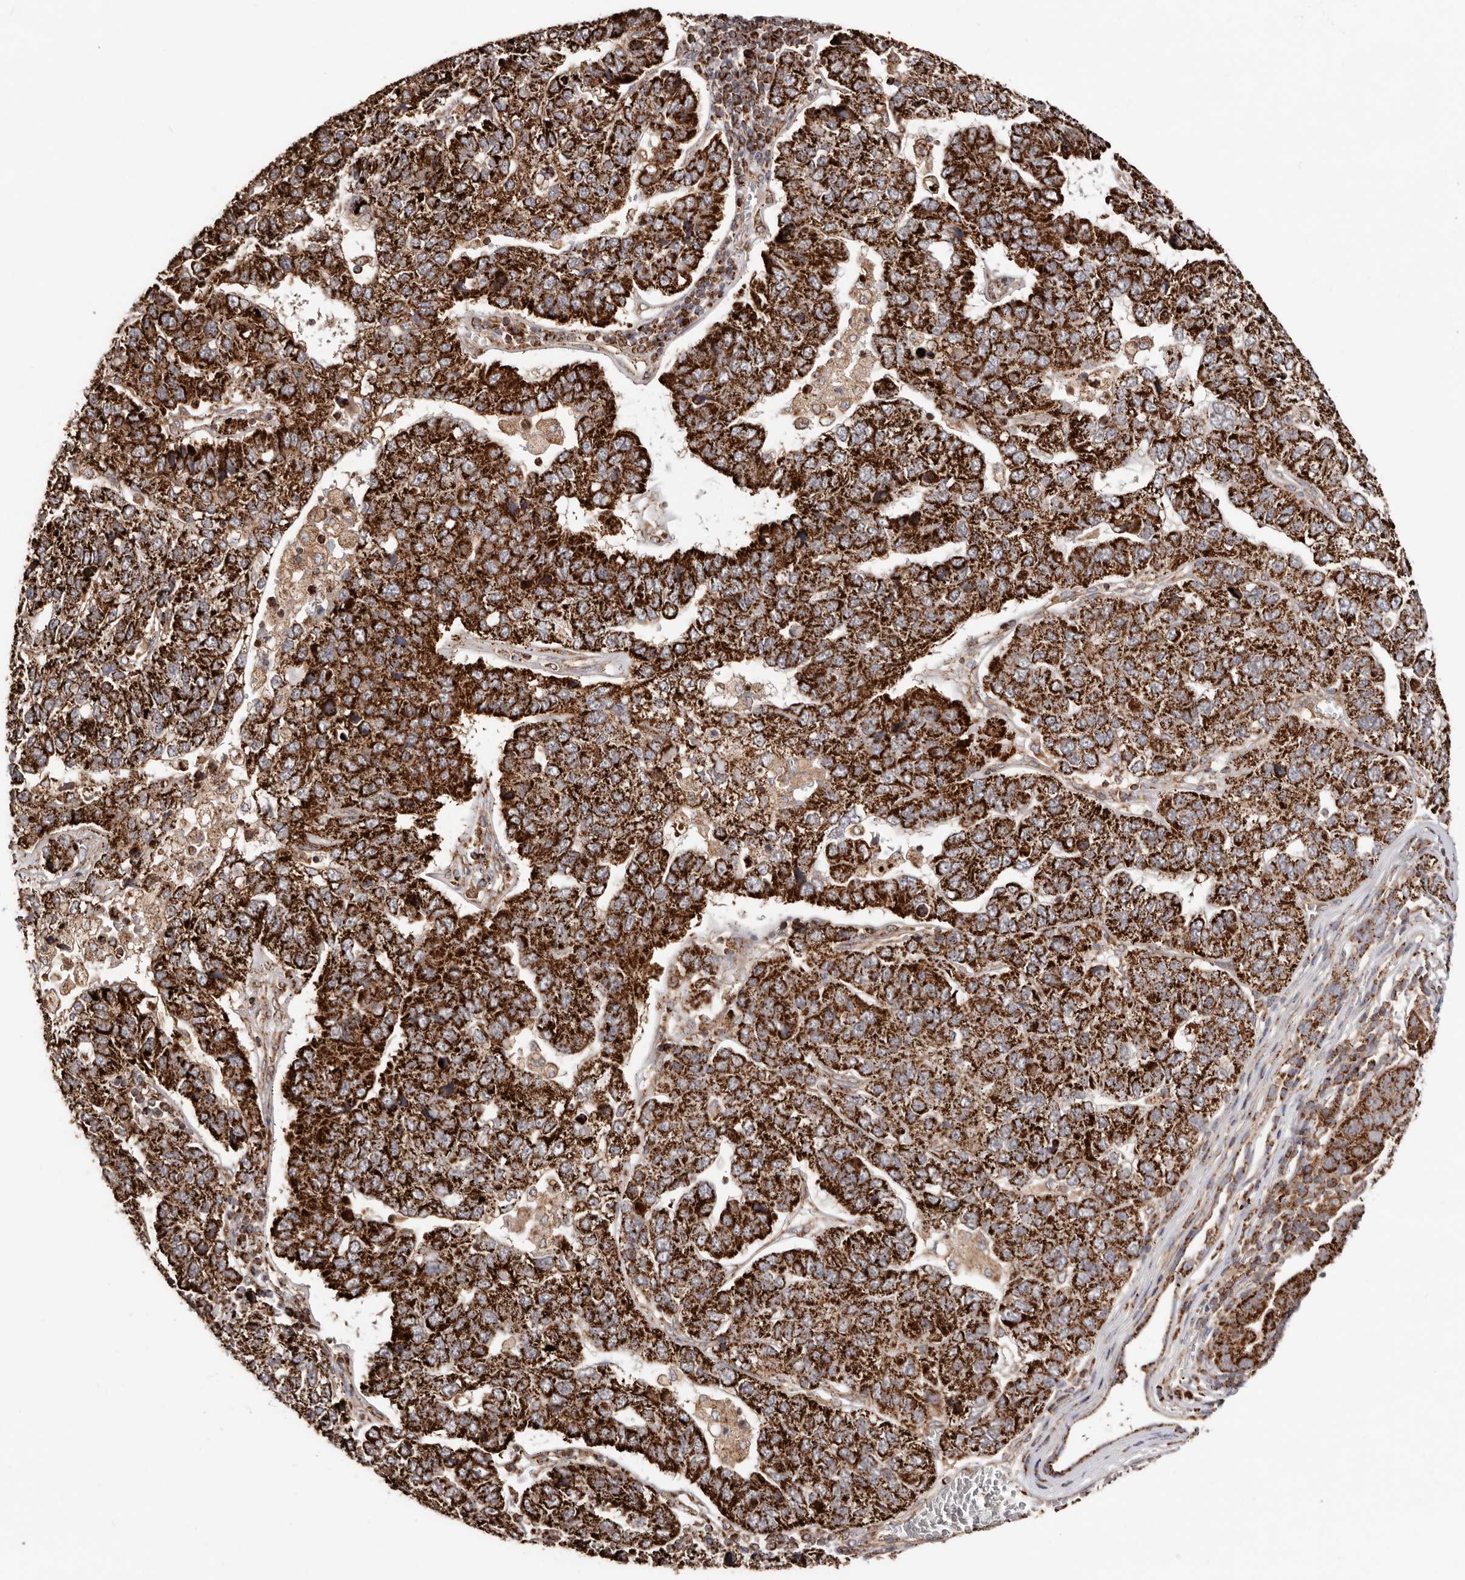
{"staining": {"intensity": "strong", "quantity": ">75%", "location": "cytoplasmic/membranous"}, "tissue": "pancreatic cancer", "cell_type": "Tumor cells", "image_type": "cancer", "snomed": [{"axis": "morphology", "description": "Adenocarcinoma, NOS"}, {"axis": "topography", "description": "Pancreas"}], "caption": "This histopathology image displays immunohistochemistry staining of human pancreatic cancer (adenocarcinoma), with high strong cytoplasmic/membranous expression in about >75% of tumor cells.", "gene": "PRKACB", "patient": {"sex": "female", "age": 61}}